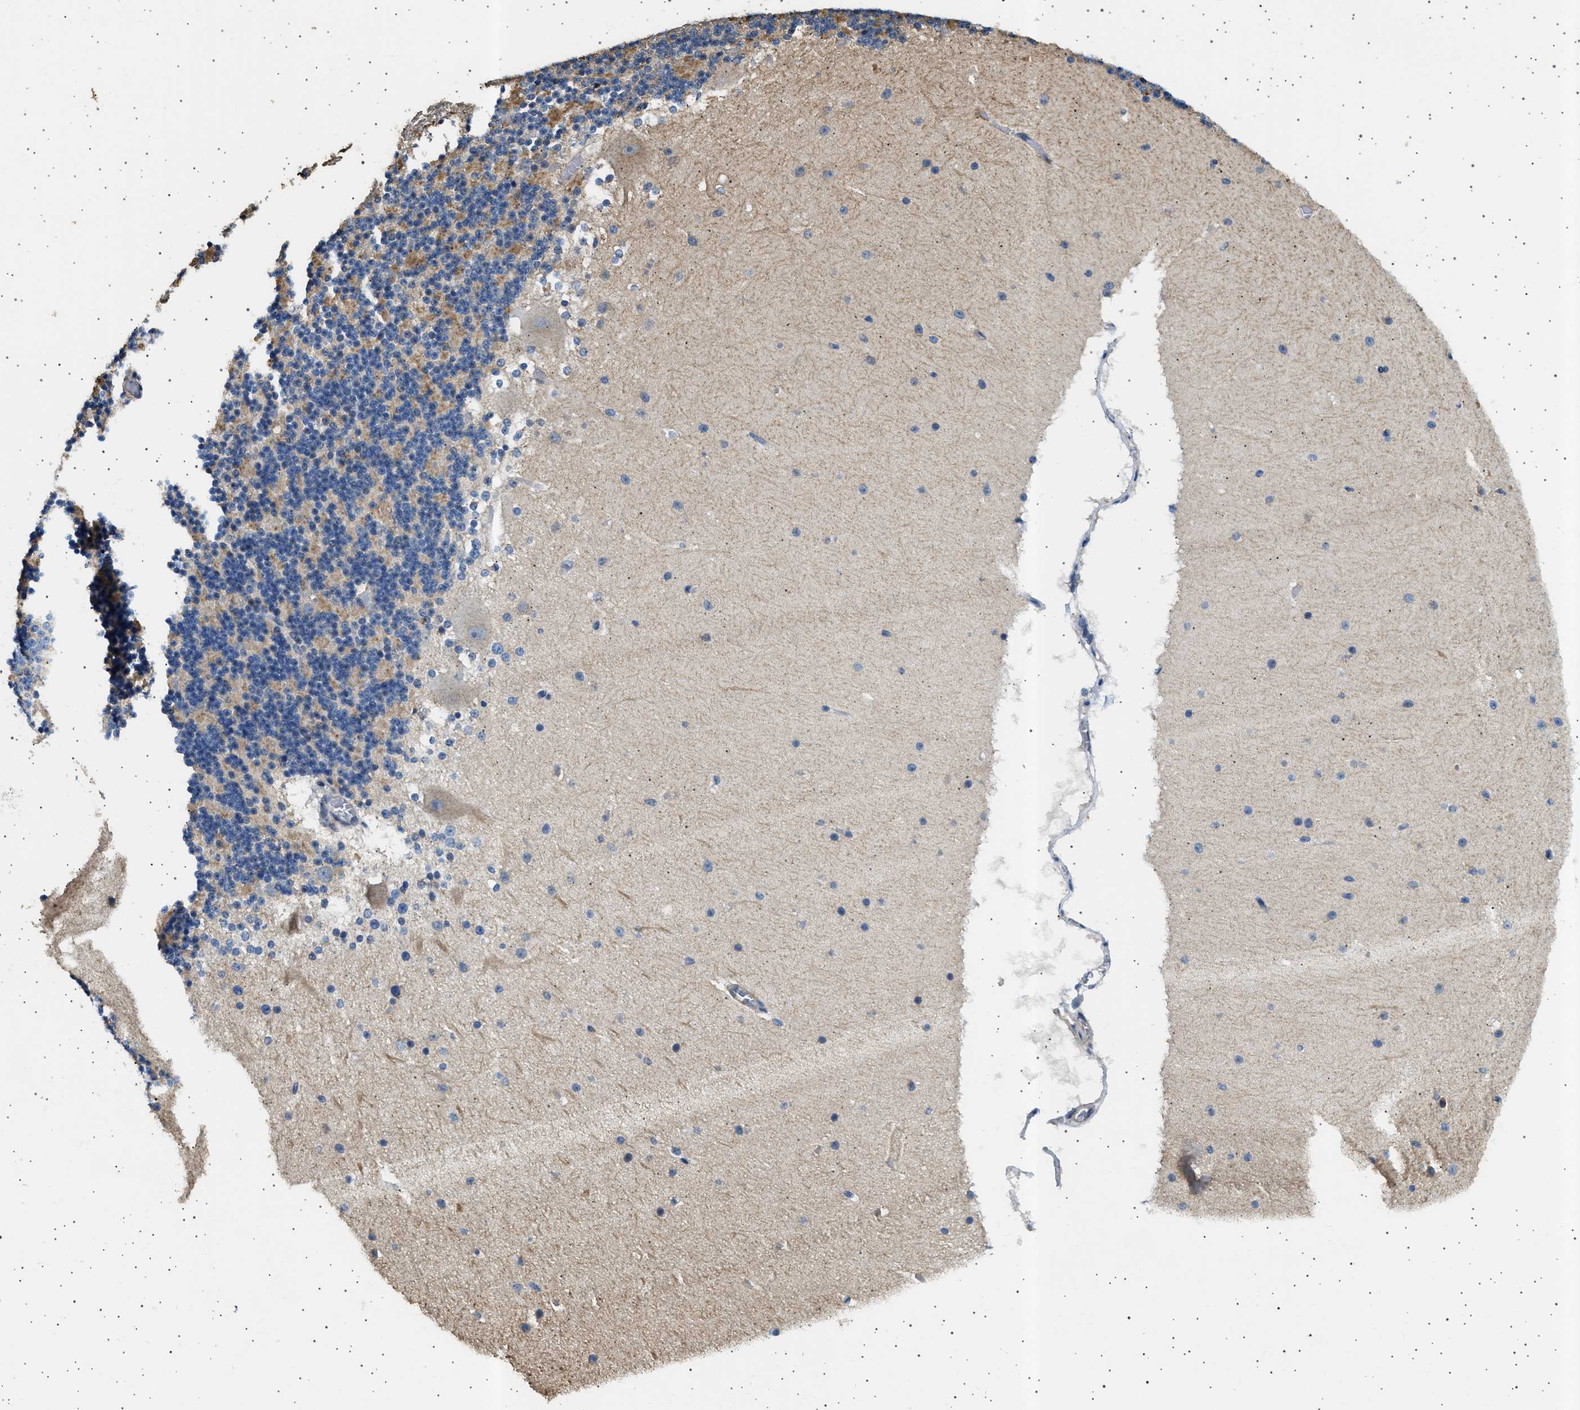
{"staining": {"intensity": "moderate", "quantity": "25%-75%", "location": "cytoplasmic/membranous"}, "tissue": "cerebellum", "cell_type": "Cells in granular layer", "image_type": "normal", "snomed": [{"axis": "morphology", "description": "Normal tissue, NOS"}, {"axis": "topography", "description": "Cerebellum"}], "caption": "IHC staining of normal cerebellum, which reveals medium levels of moderate cytoplasmic/membranous positivity in approximately 25%-75% of cells in granular layer indicating moderate cytoplasmic/membranous protein staining. The staining was performed using DAB (brown) for protein detection and nuclei were counterstained in hematoxylin (blue).", "gene": "KCNA4", "patient": {"sex": "female", "age": 19}}